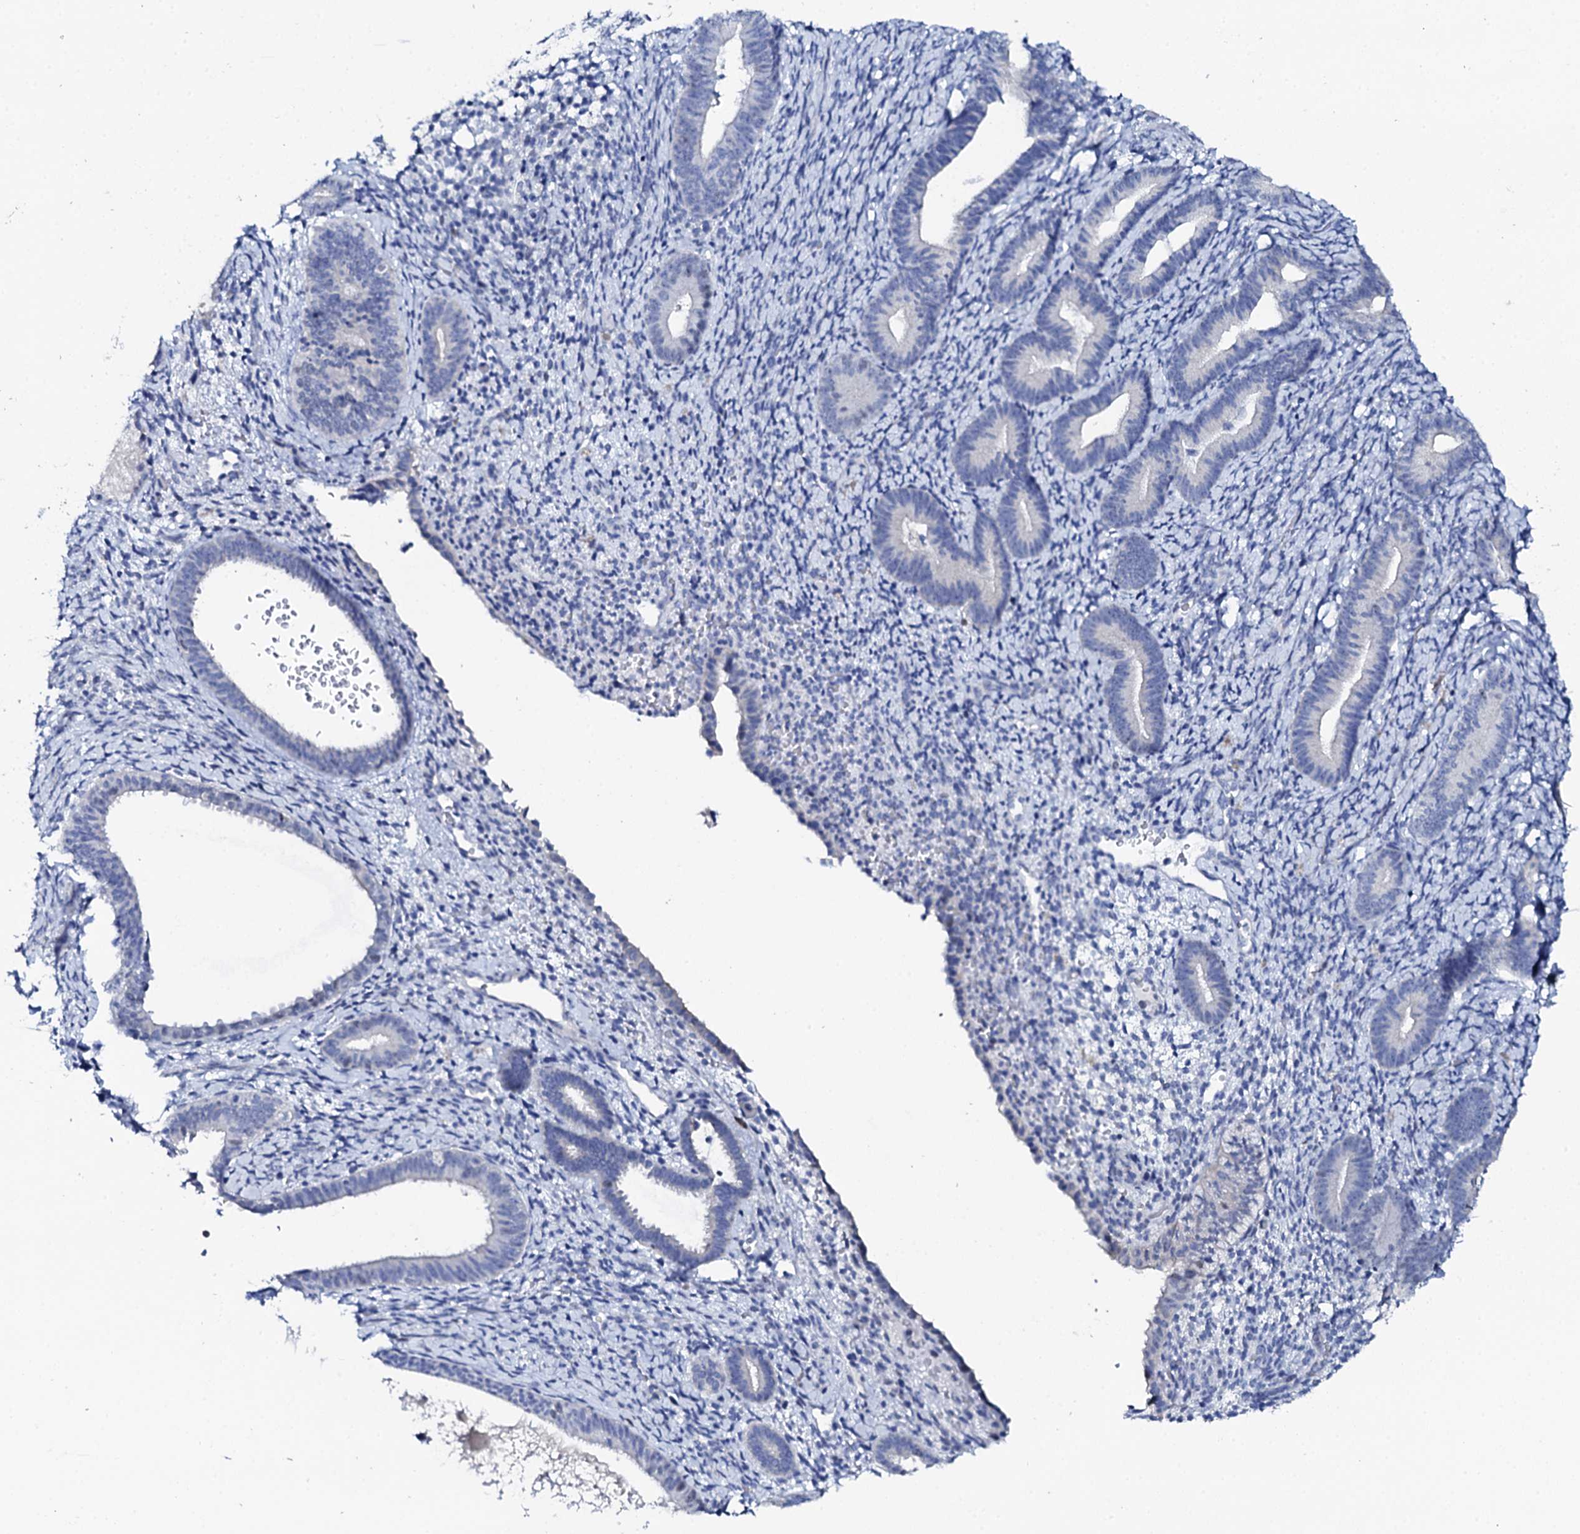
{"staining": {"intensity": "negative", "quantity": "none", "location": "none"}, "tissue": "endometrium", "cell_type": "Cells in endometrial stroma", "image_type": "normal", "snomed": [{"axis": "morphology", "description": "Normal tissue, NOS"}, {"axis": "topography", "description": "Endometrium"}], "caption": "High magnification brightfield microscopy of normal endometrium stained with DAB (3,3'-diaminobenzidine) (brown) and counterstained with hematoxylin (blue): cells in endometrial stroma show no significant expression.", "gene": "NUDT13", "patient": {"sex": "female", "age": 65}}